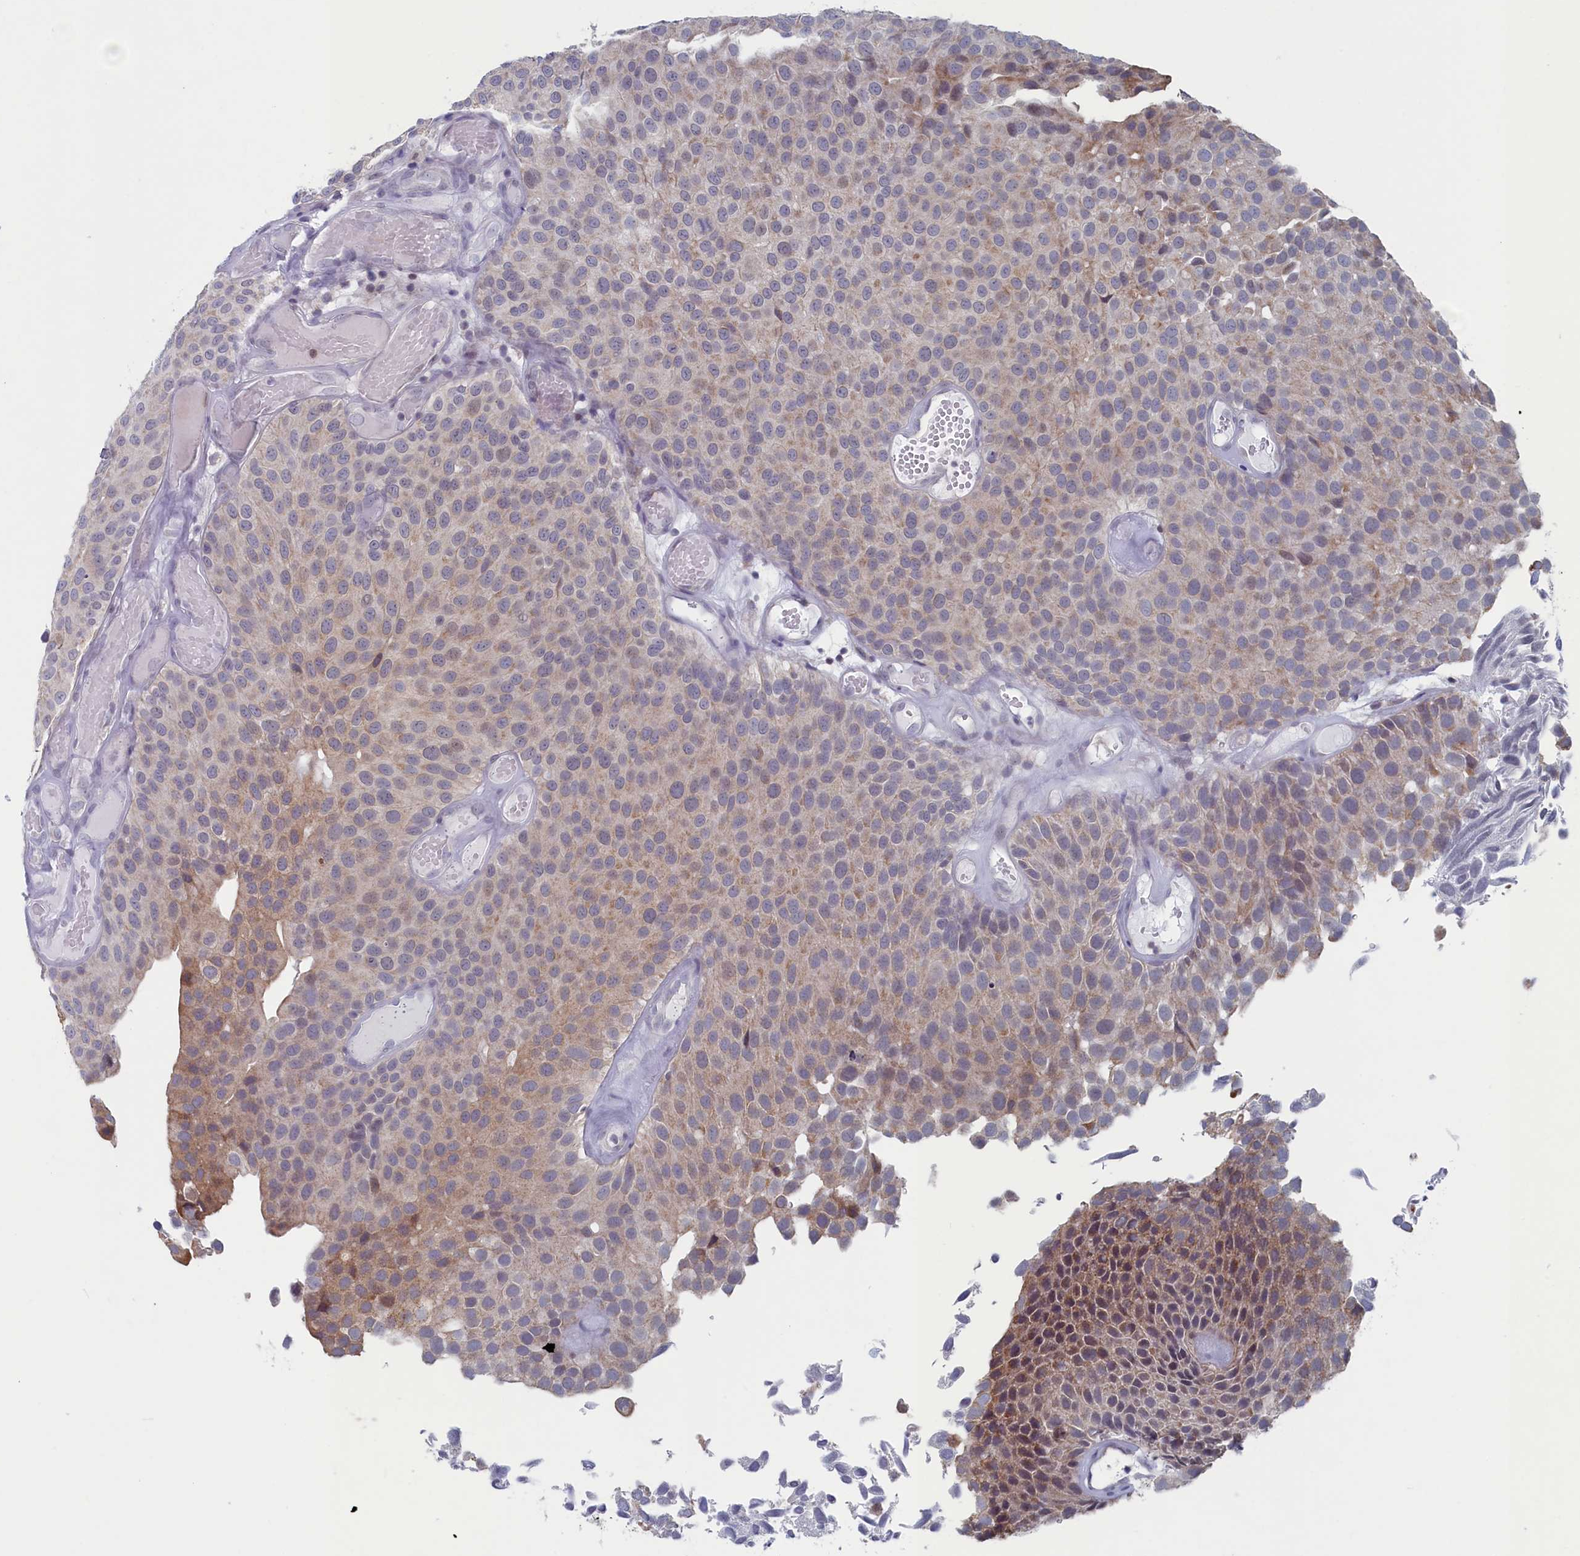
{"staining": {"intensity": "weak", "quantity": "<25%", "location": "cytoplasmic/membranous"}, "tissue": "urothelial cancer", "cell_type": "Tumor cells", "image_type": "cancer", "snomed": [{"axis": "morphology", "description": "Urothelial carcinoma, Low grade"}, {"axis": "topography", "description": "Urinary bladder"}], "caption": "Tumor cells are negative for brown protein staining in urothelial cancer.", "gene": "WDR76", "patient": {"sex": "male", "age": 89}}